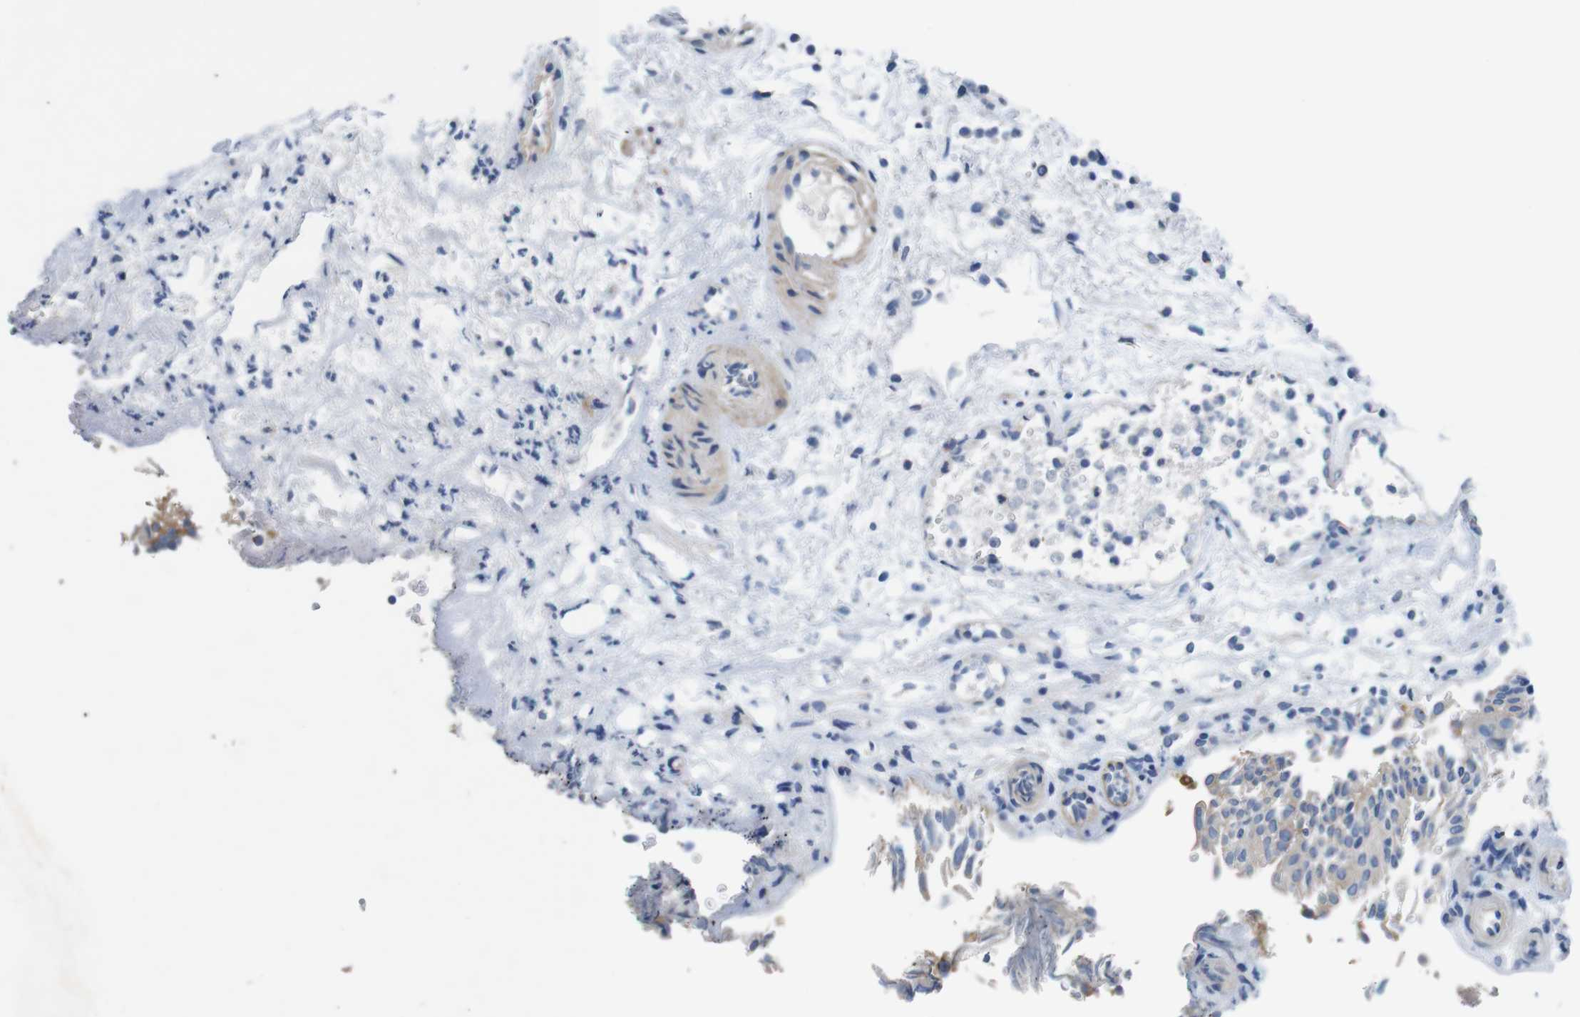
{"staining": {"intensity": "moderate", "quantity": ">75%", "location": "cytoplasmic/membranous"}, "tissue": "urothelial cancer", "cell_type": "Tumor cells", "image_type": "cancer", "snomed": [{"axis": "morphology", "description": "Urothelial carcinoma, Low grade"}, {"axis": "topography", "description": "Urinary bladder"}], "caption": "Urothelial carcinoma (low-grade) was stained to show a protein in brown. There is medium levels of moderate cytoplasmic/membranous positivity in approximately >75% of tumor cells. The protein of interest is stained brown, and the nuclei are stained in blue (DAB (3,3'-diaminobenzidine) IHC with brightfield microscopy, high magnification).", "gene": "JAK1", "patient": {"sex": "male", "age": 78}}